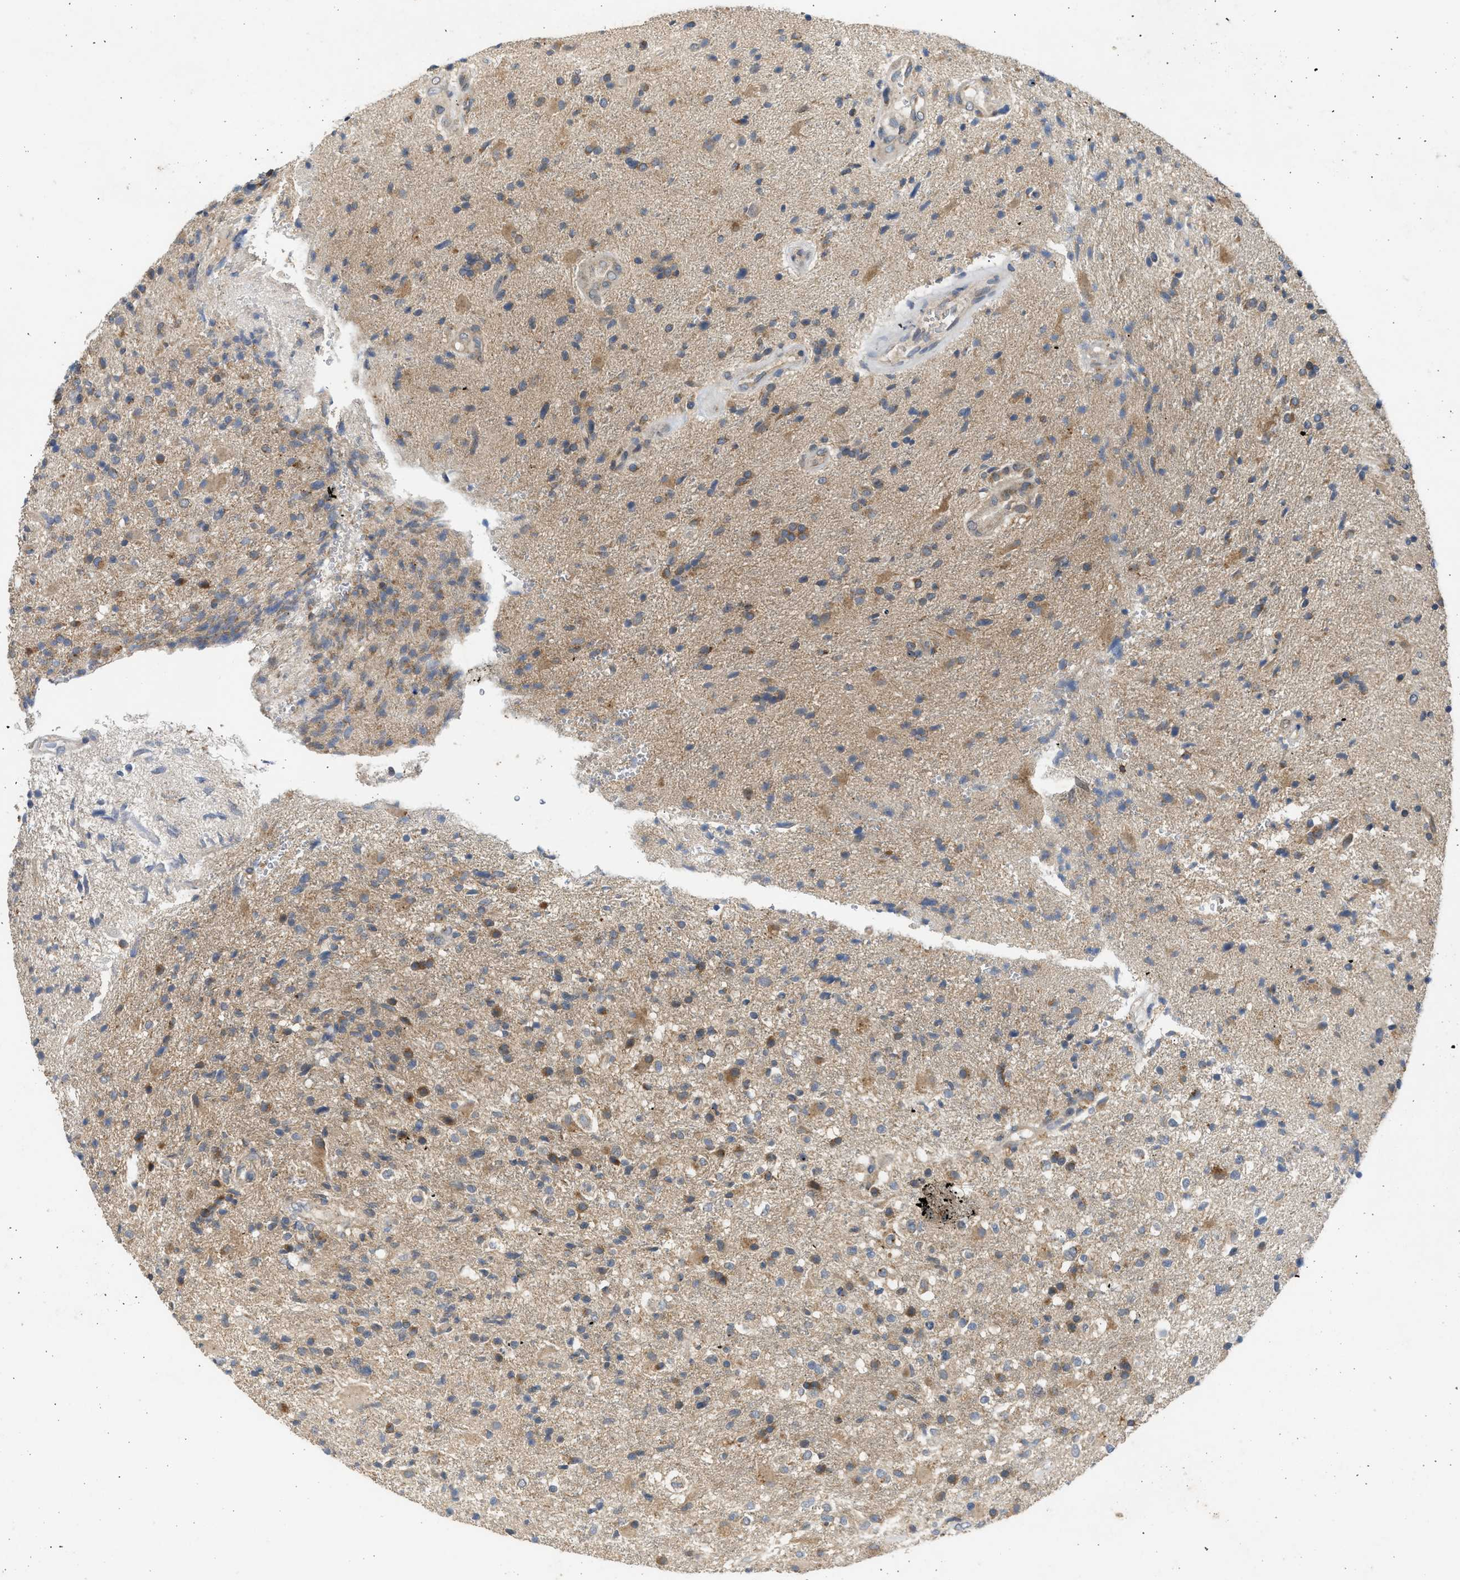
{"staining": {"intensity": "moderate", "quantity": "25%-75%", "location": "cytoplasmic/membranous"}, "tissue": "glioma", "cell_type": "Tumor cells", "image_type": "cancer", "snomed": [{"axis": "morphology", "description": "Glioma, malignant, High grade"}, {"axis": "topography", "description": "Brain"}], "caption": "Glioma stained with DAB immunohistochemistry reveals medium levels of moderate cytoplasmic/membranous positivity in approximately 25%-75% of tumor cells.", "gene": "CYP1A1", "patient": {"sex": "male", "age": 72}}